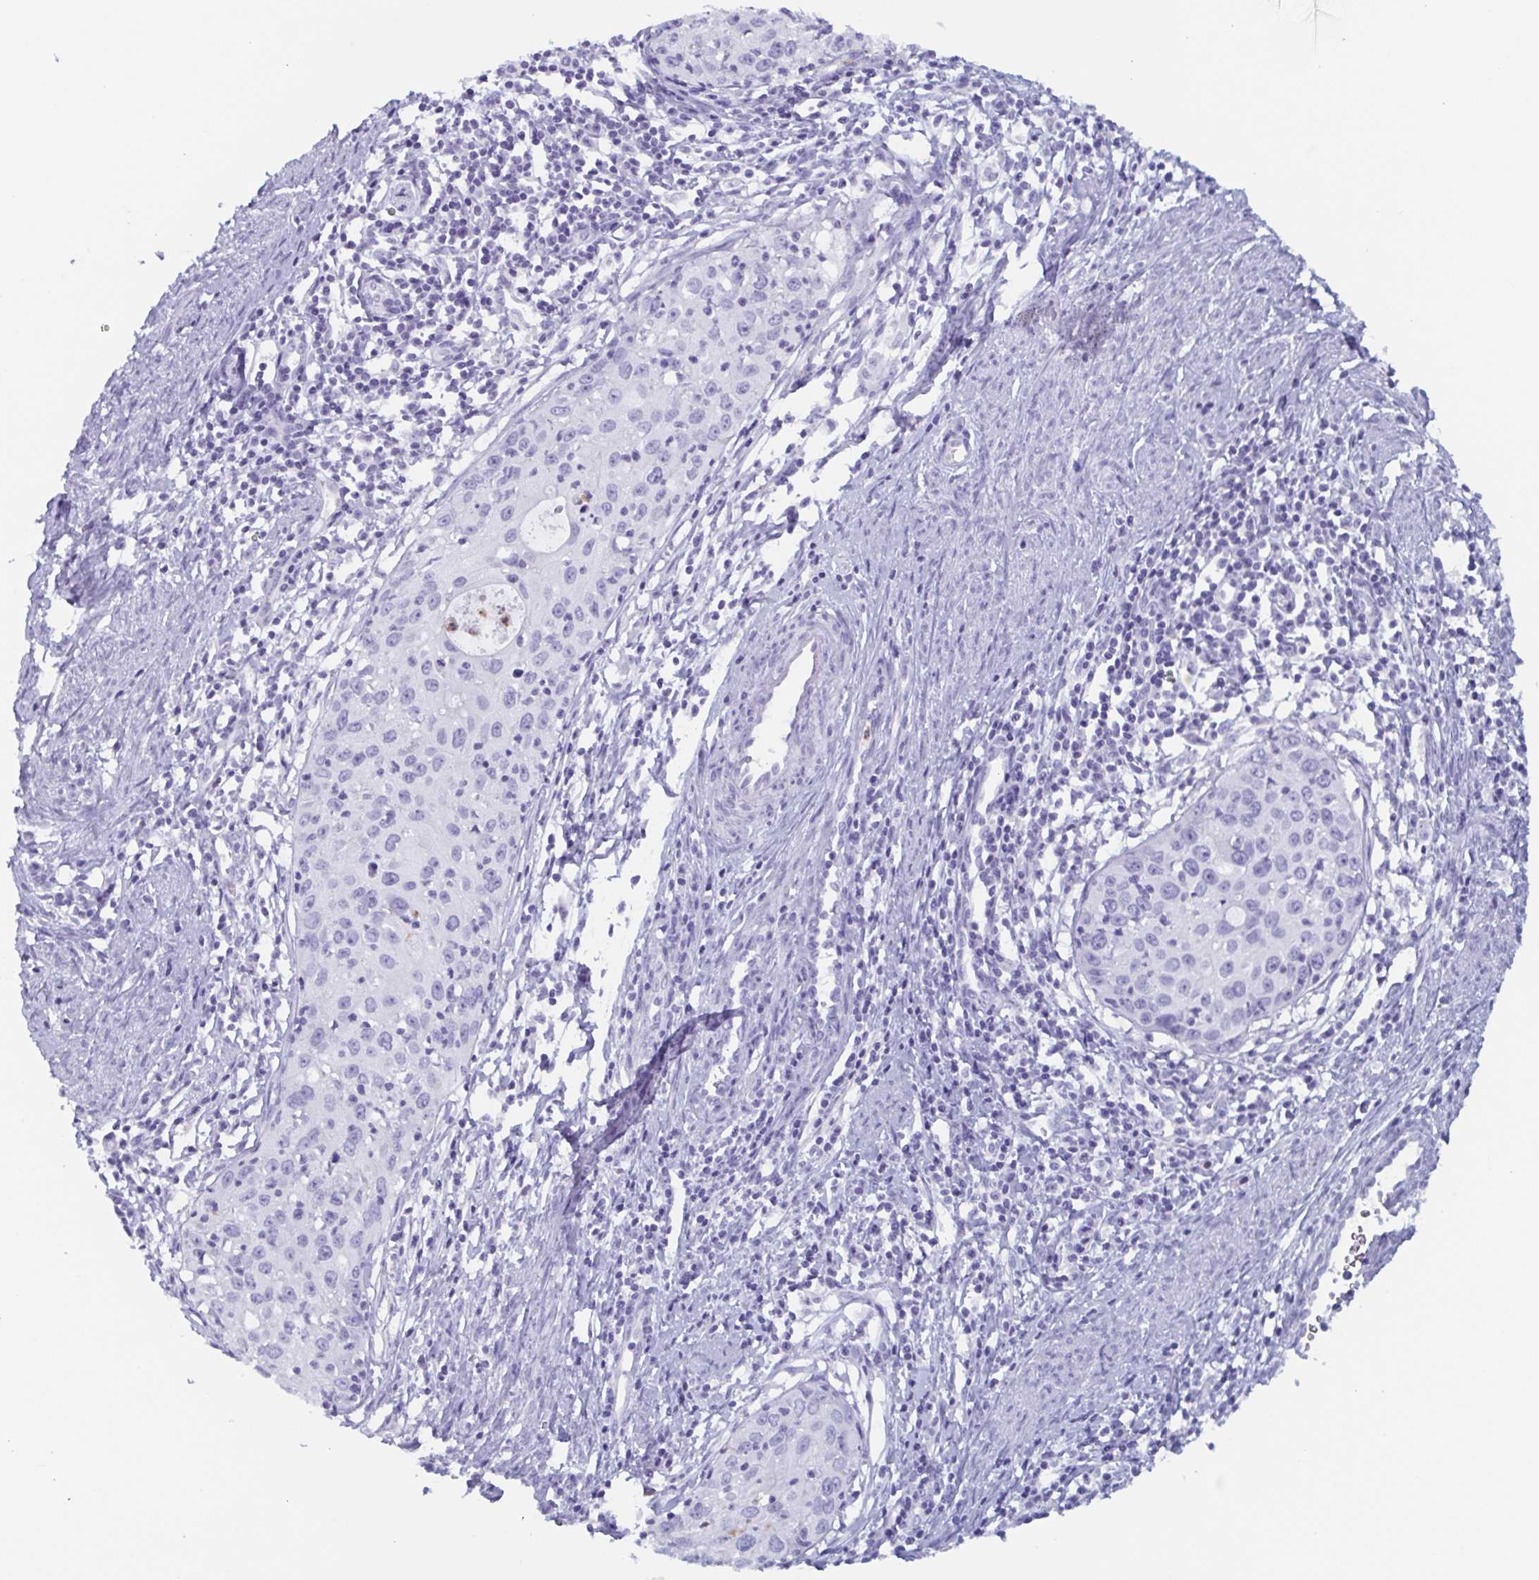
{"staining": {"intensity": "negative", "quantity": "none", "location": "none"}, "tissue": "cervical cancer", "cell_type": "Tumor cells", "image_type": "cancer", "snomed": [{"axis": "morphology", "description": "Squamous cell carcinoma, NOS"}, {"axis": "topography", "description": "Cervix"}], "caption": "Micrograph shows no protein expression in tumor cells of cervical cancer (squamous cell carcinoma) tissue.", "gene": "BPI", "patient": {"sex": "female", "age": 40}}